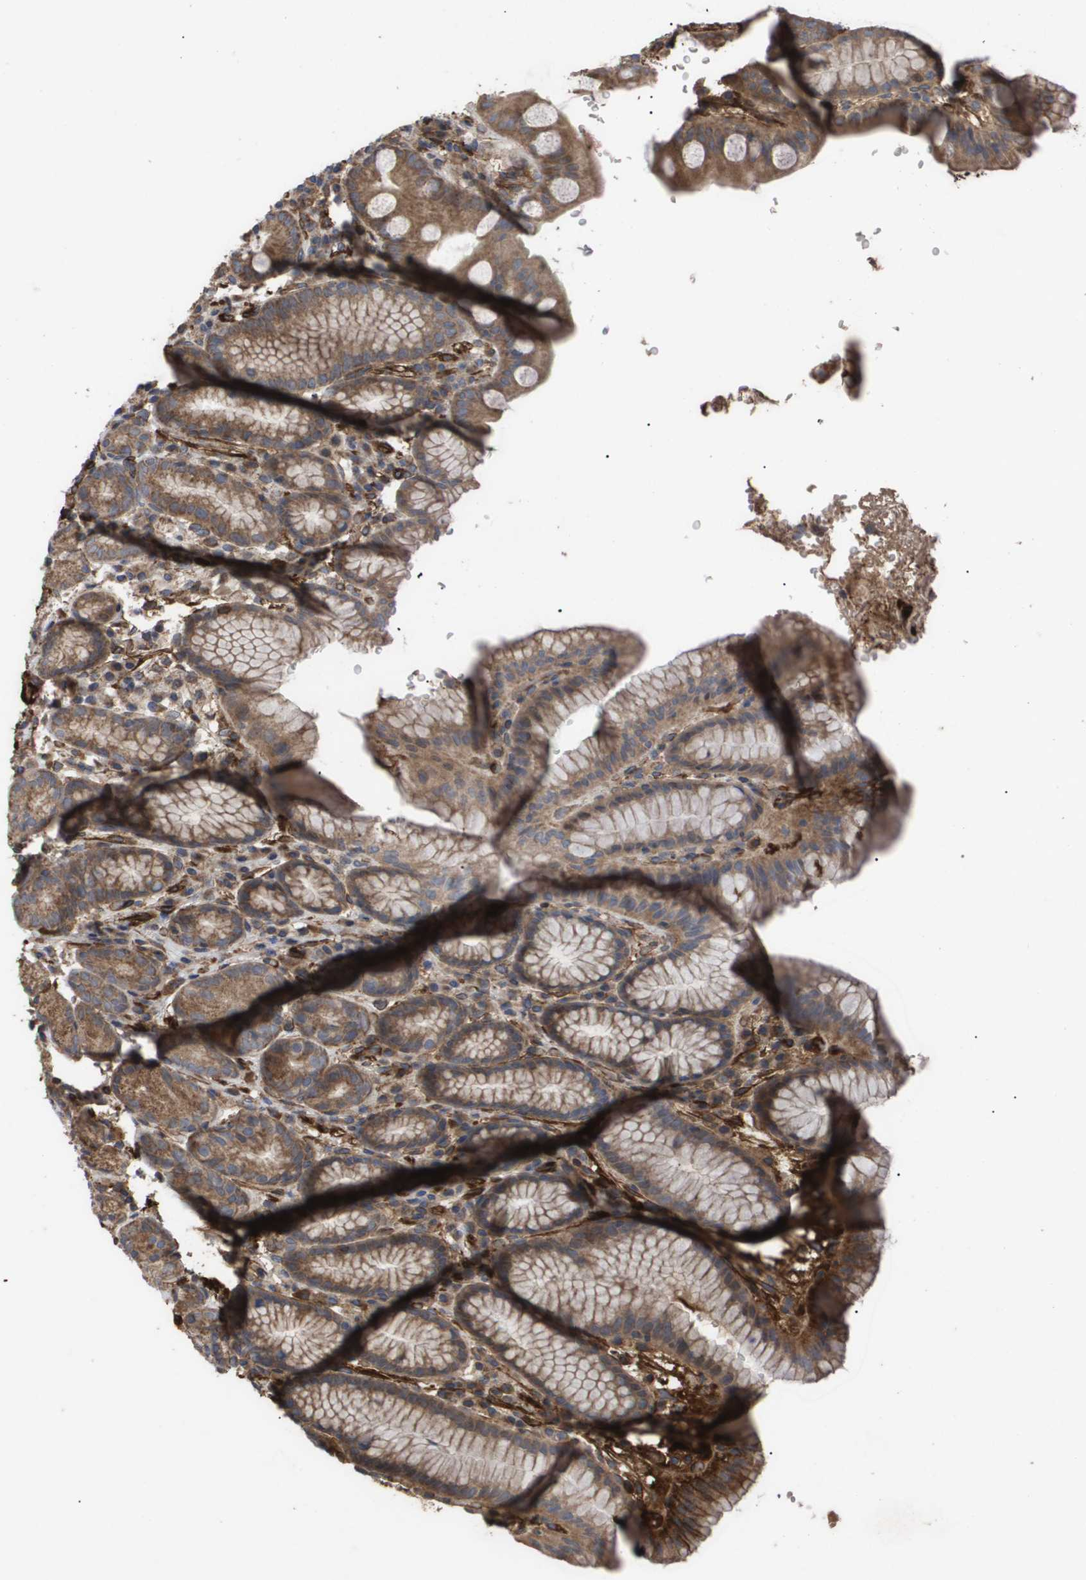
{"staining": {"intensity": "moderate", "quantity": ">75%", "location": "cytoplasmic/membranous"}, "tissue": "stomach", "cell_type": "Glandular cells", "image_type": "normal", "snomed": [{"axis": "morphology", "description": "Normal tissue, NOS"}, {"axis": "topography", "description": "Stomach, lower"}], "caption": "Glandular cells show medium levels of moderate cytoplasmic/membranous staining in about >75% of cells in benign stomach.", "gene": "TNS1", "patient": {"sex": "male", "age": 52}}